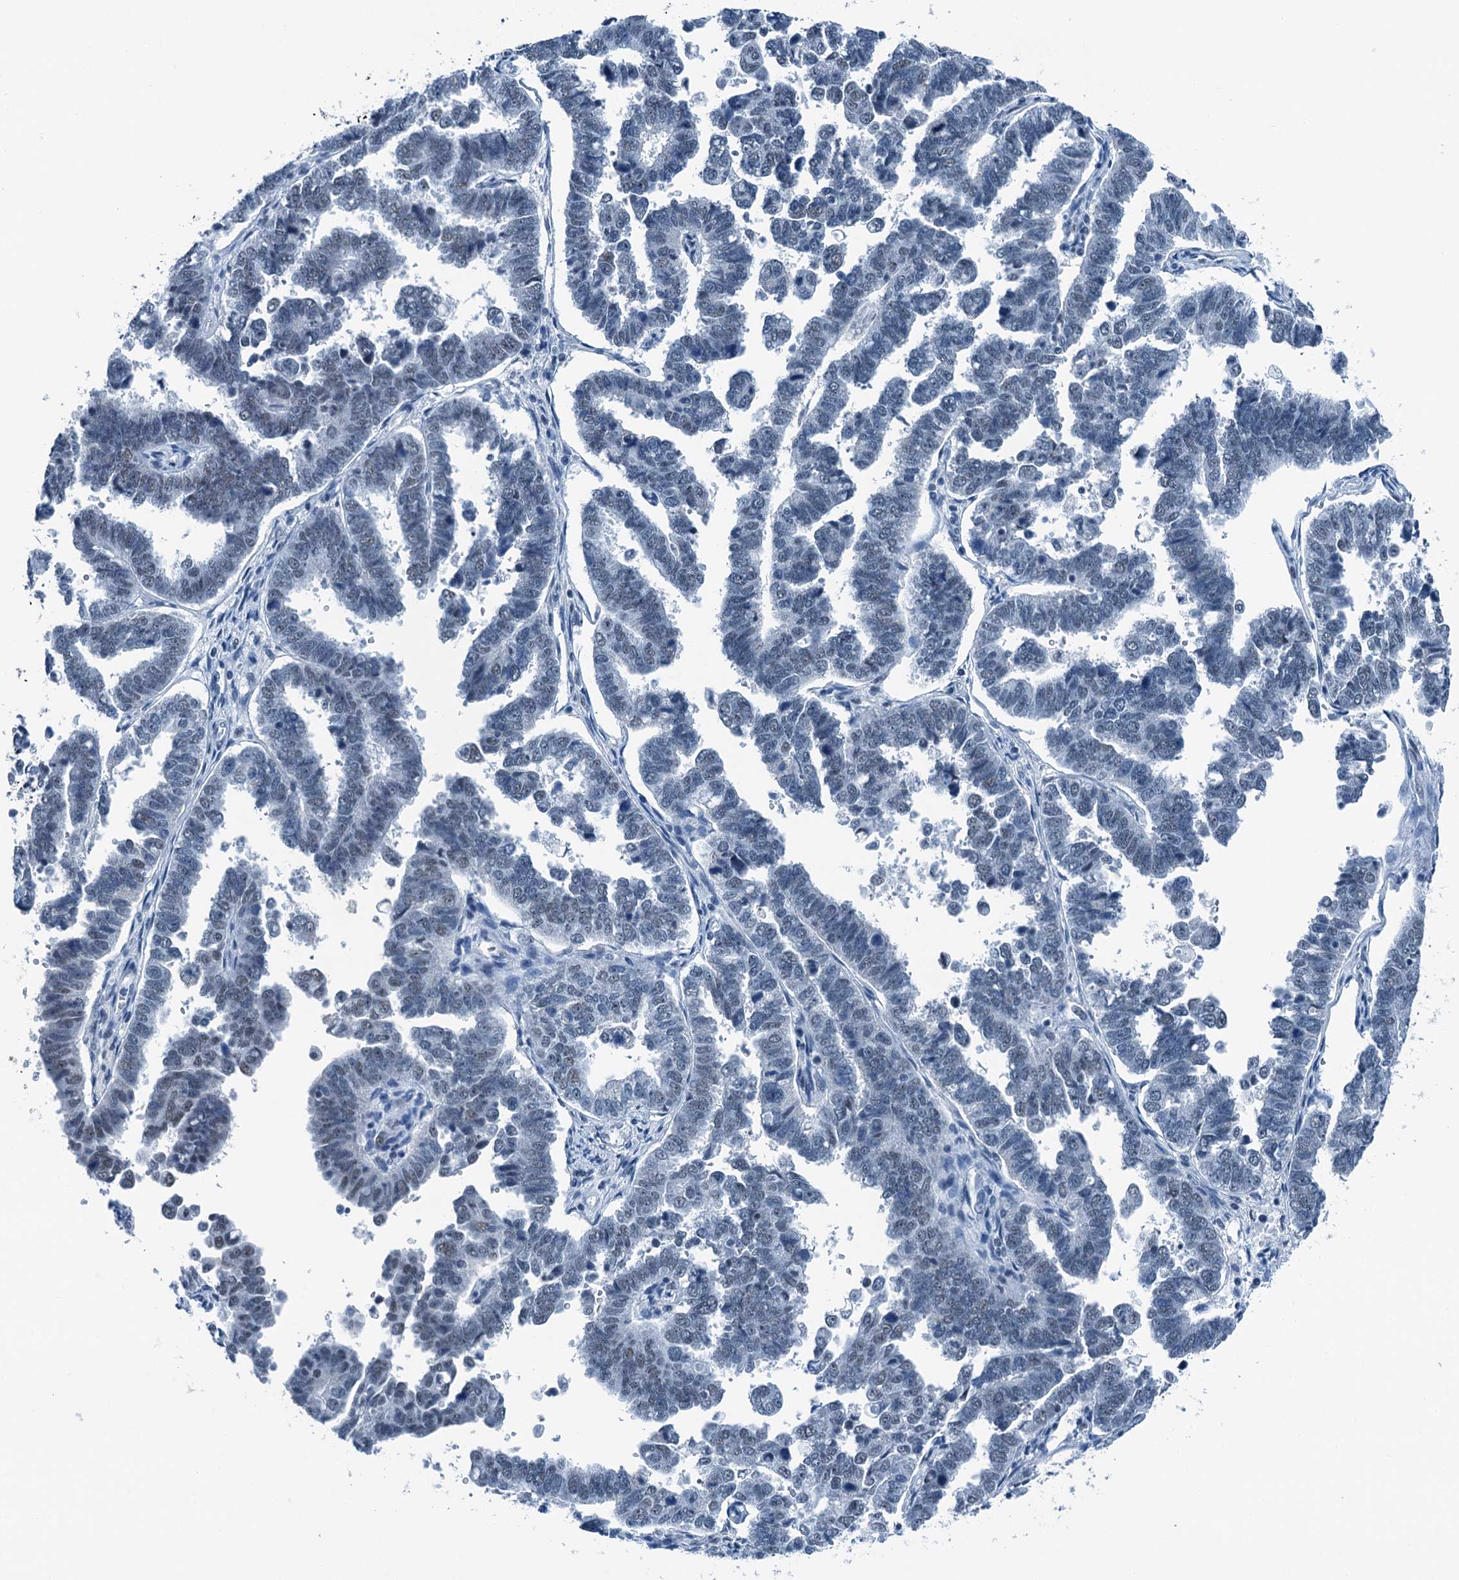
{"staining": {"intensity": "negative", "quantity": "none", "location": "none"}, "tissue": "endometrial cancer", "cell_type": "Tumor cells", "image_type": "cancer", "snomed": [{"axis": "morphology", "description": "Adenocarcinoma, NOS"}, {"axis": "topography", "description": "Endometrium"}], "caption": "IHC image of endometrial cancer stained for a protein (brown), which demonstrates no expression in tumor cells. (Stains: DAB immunohistochemistry (IHC) with hematoxylin counter stain, Microscopy: brightfield microscopy at high magnification).", "gene": "TRPT1", "patient": {"sex": "female", "age": 75}}